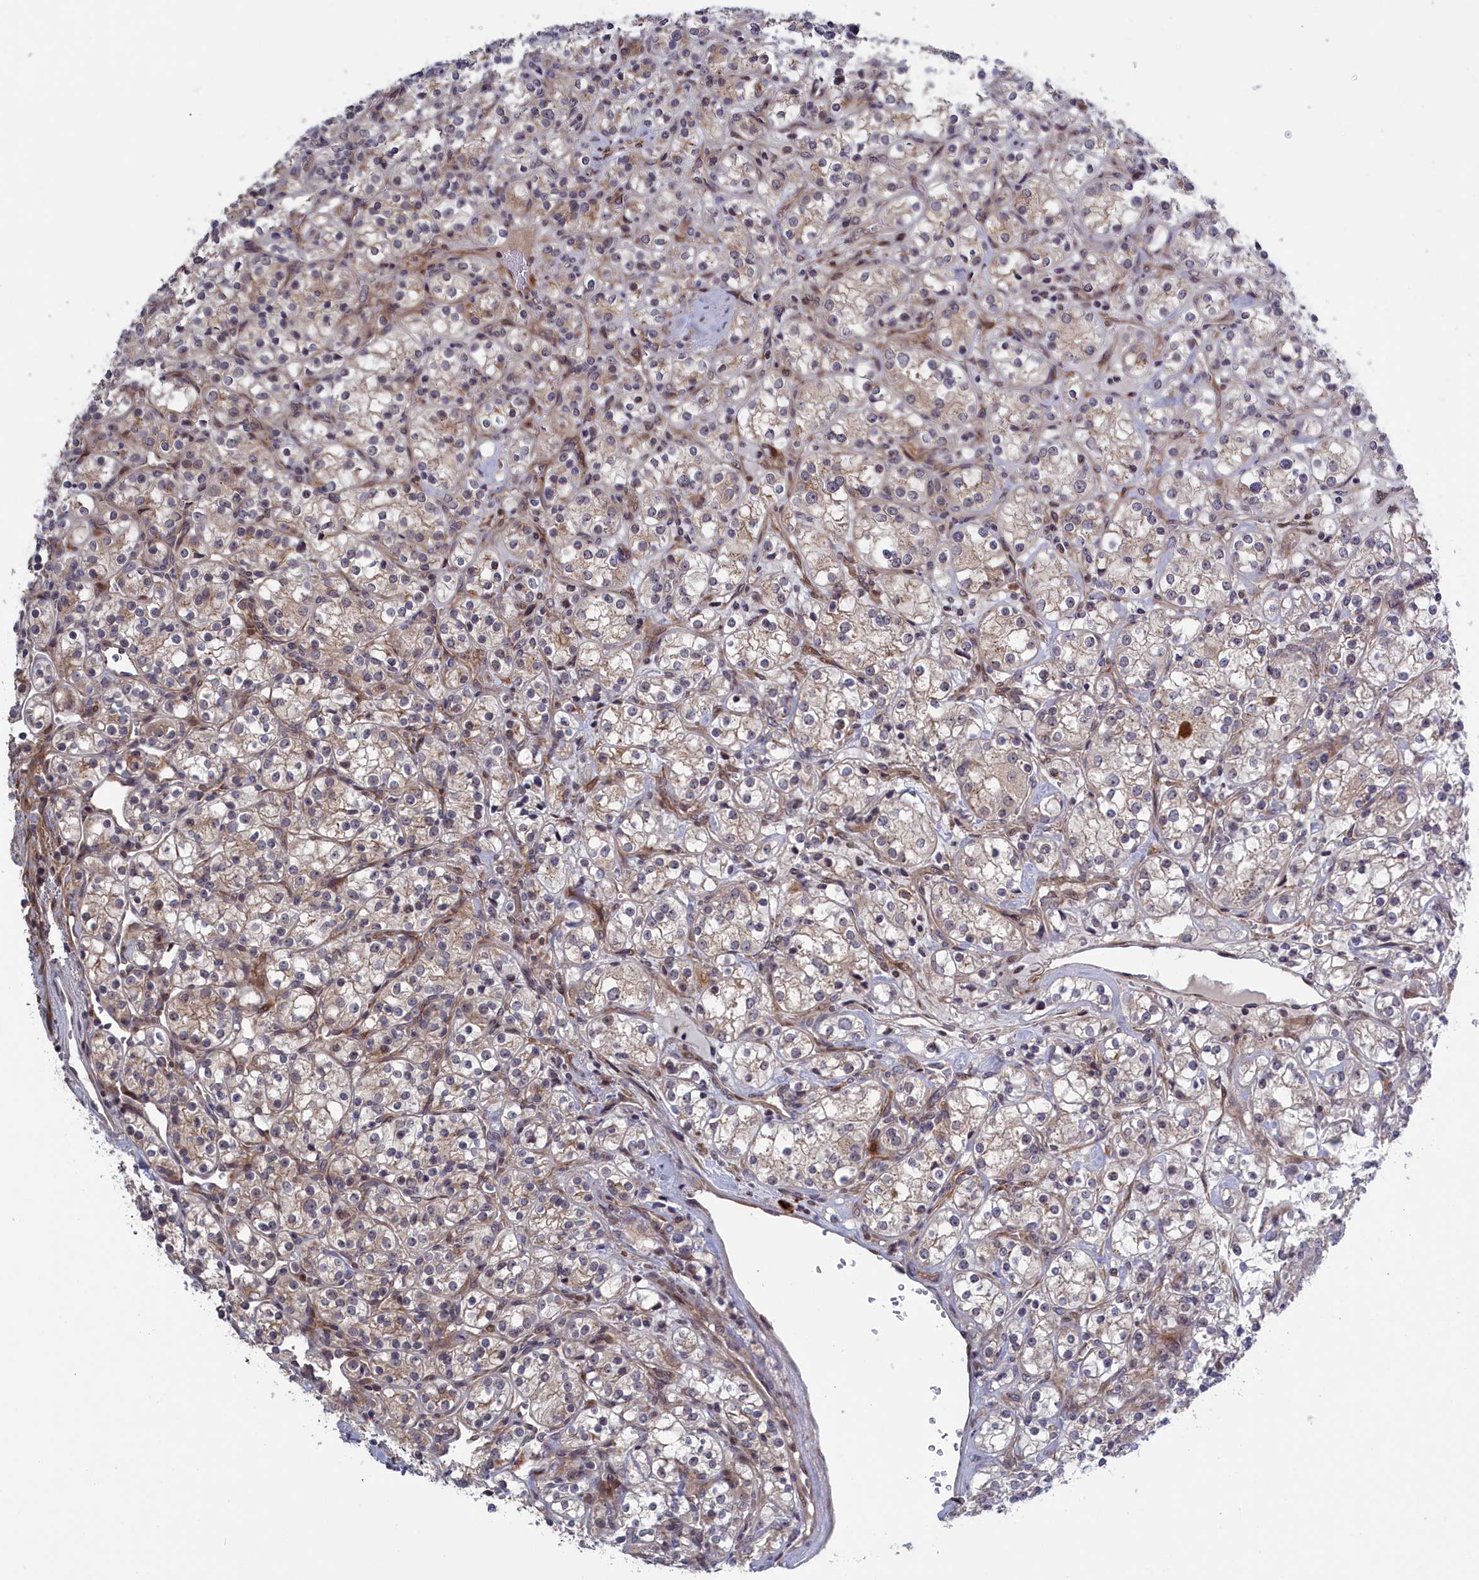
{"staining": {"intensity": "weak", "quantity": "<25%", "location": "cytoplasmic/membranous"}, "tissue": "renal cancer", "cell_type": "Tumor cells", "image_type": "cancer", "snomed": [{"axis": "morphology", "description": "Adenocarcinoma, NOS"}, {"axis": "topography", "description": "Kidney"}], "caption": "The micrograph demonstrates no significant positivity in tumor cells of renal cancer. Brightfield microscopy of immunohistochemistry (IHC) stained with DAB (brown) and hematoxylin (blue), captured at high magnification.", "gene": "LSG1", "patient": {"sex": "male", "age": 77}}